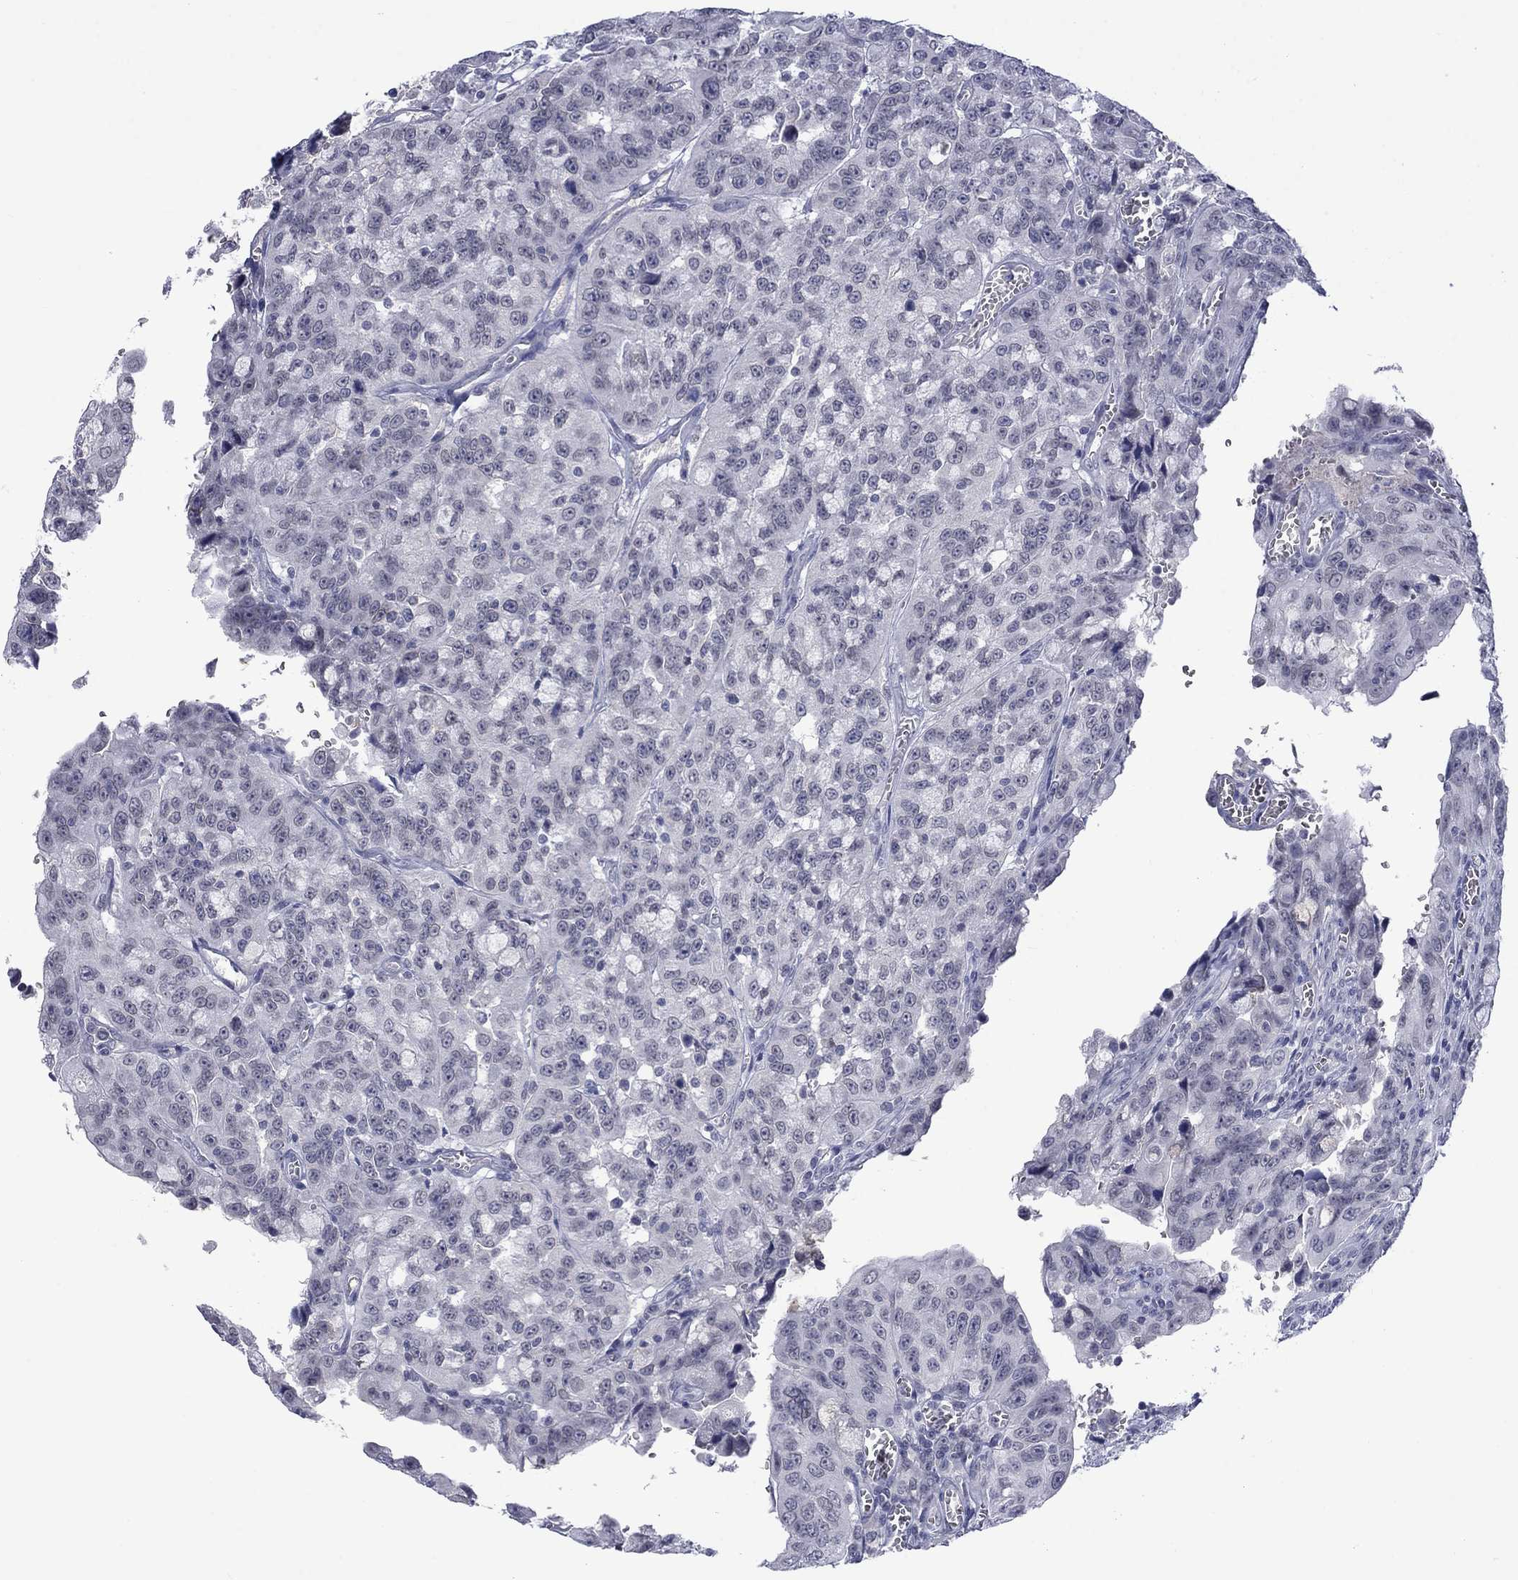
{"staining": {"intensity": "negative", "quantity": "none", "location": "none"}, "tissue": "urothelial cancer", "cell_type": "Tumor cells", "image_type": "cancer", "snomed": [{"axis": "morphology", "description": "Urothelial carcinoma, NOS"}, {"axis": "morphology", "description": "Urothelial carcinoma, High grade"}, {"axis": "topography", "description": "Urinary bladder"}], "caption": "Immunohistochemical staining of human urothelial cancer displays no significant positivity in tumor cells.", "gene": "NSMF", "patient": {"sex": "female", "age": 73}}